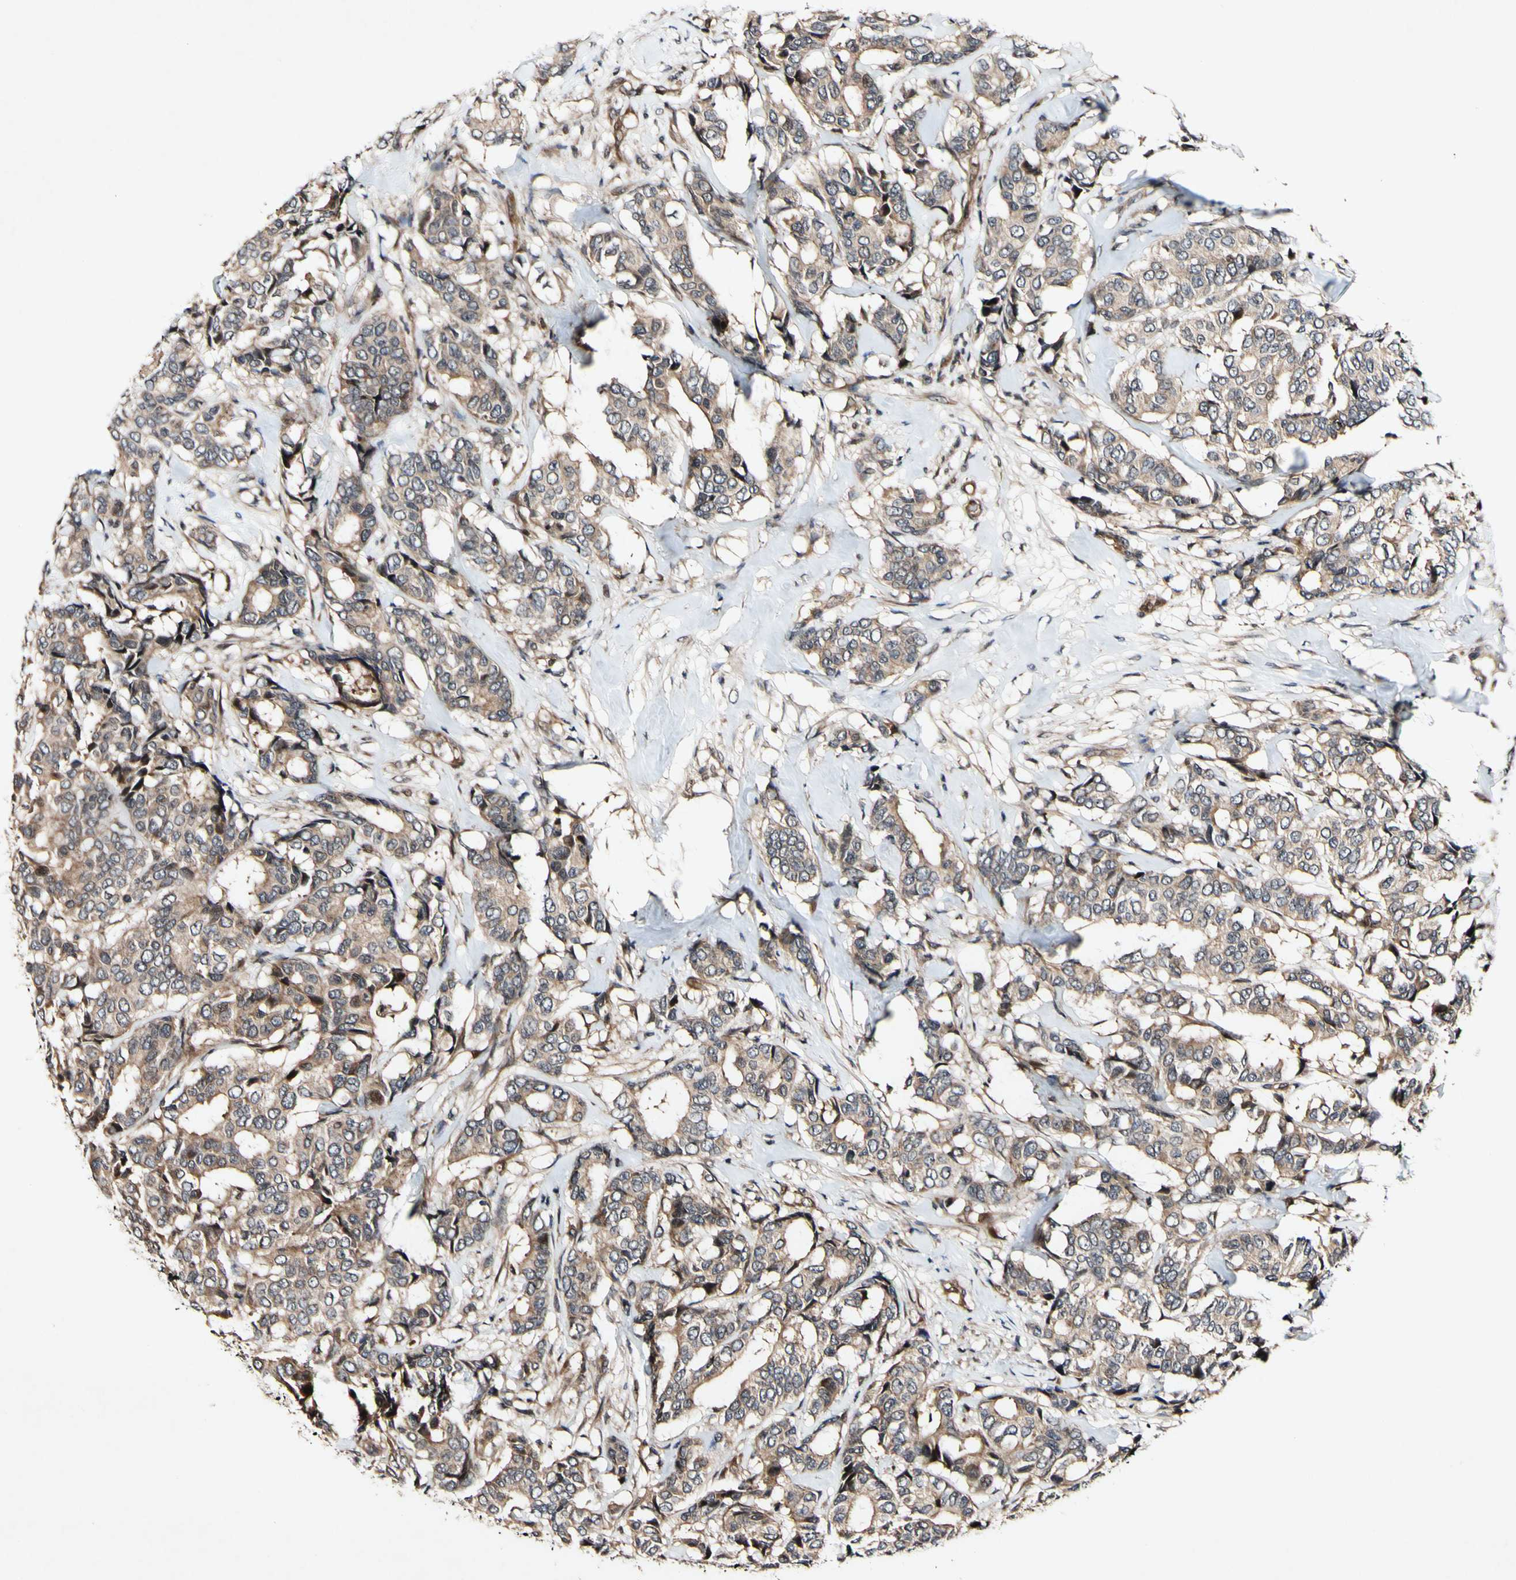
{"staining": {"intensity": "weak", "quantity": ">75%", "location": "cytoplasmic/membranous"}, "tissue": "breast cancer", "cell_type": "Tumor cells", "image_type": "cancer", "snomed": [{"axis": "morphology", "description": "Duct carcinoma"}, {"axis": "topography", "description": "Breast"}], "caption": "Breast invasive ductal carcinoma stained with a protein marker displays weak staining in tumor cells.", "gene": "CSNK1E", "patient": {"sex": "female", "age": 87}}